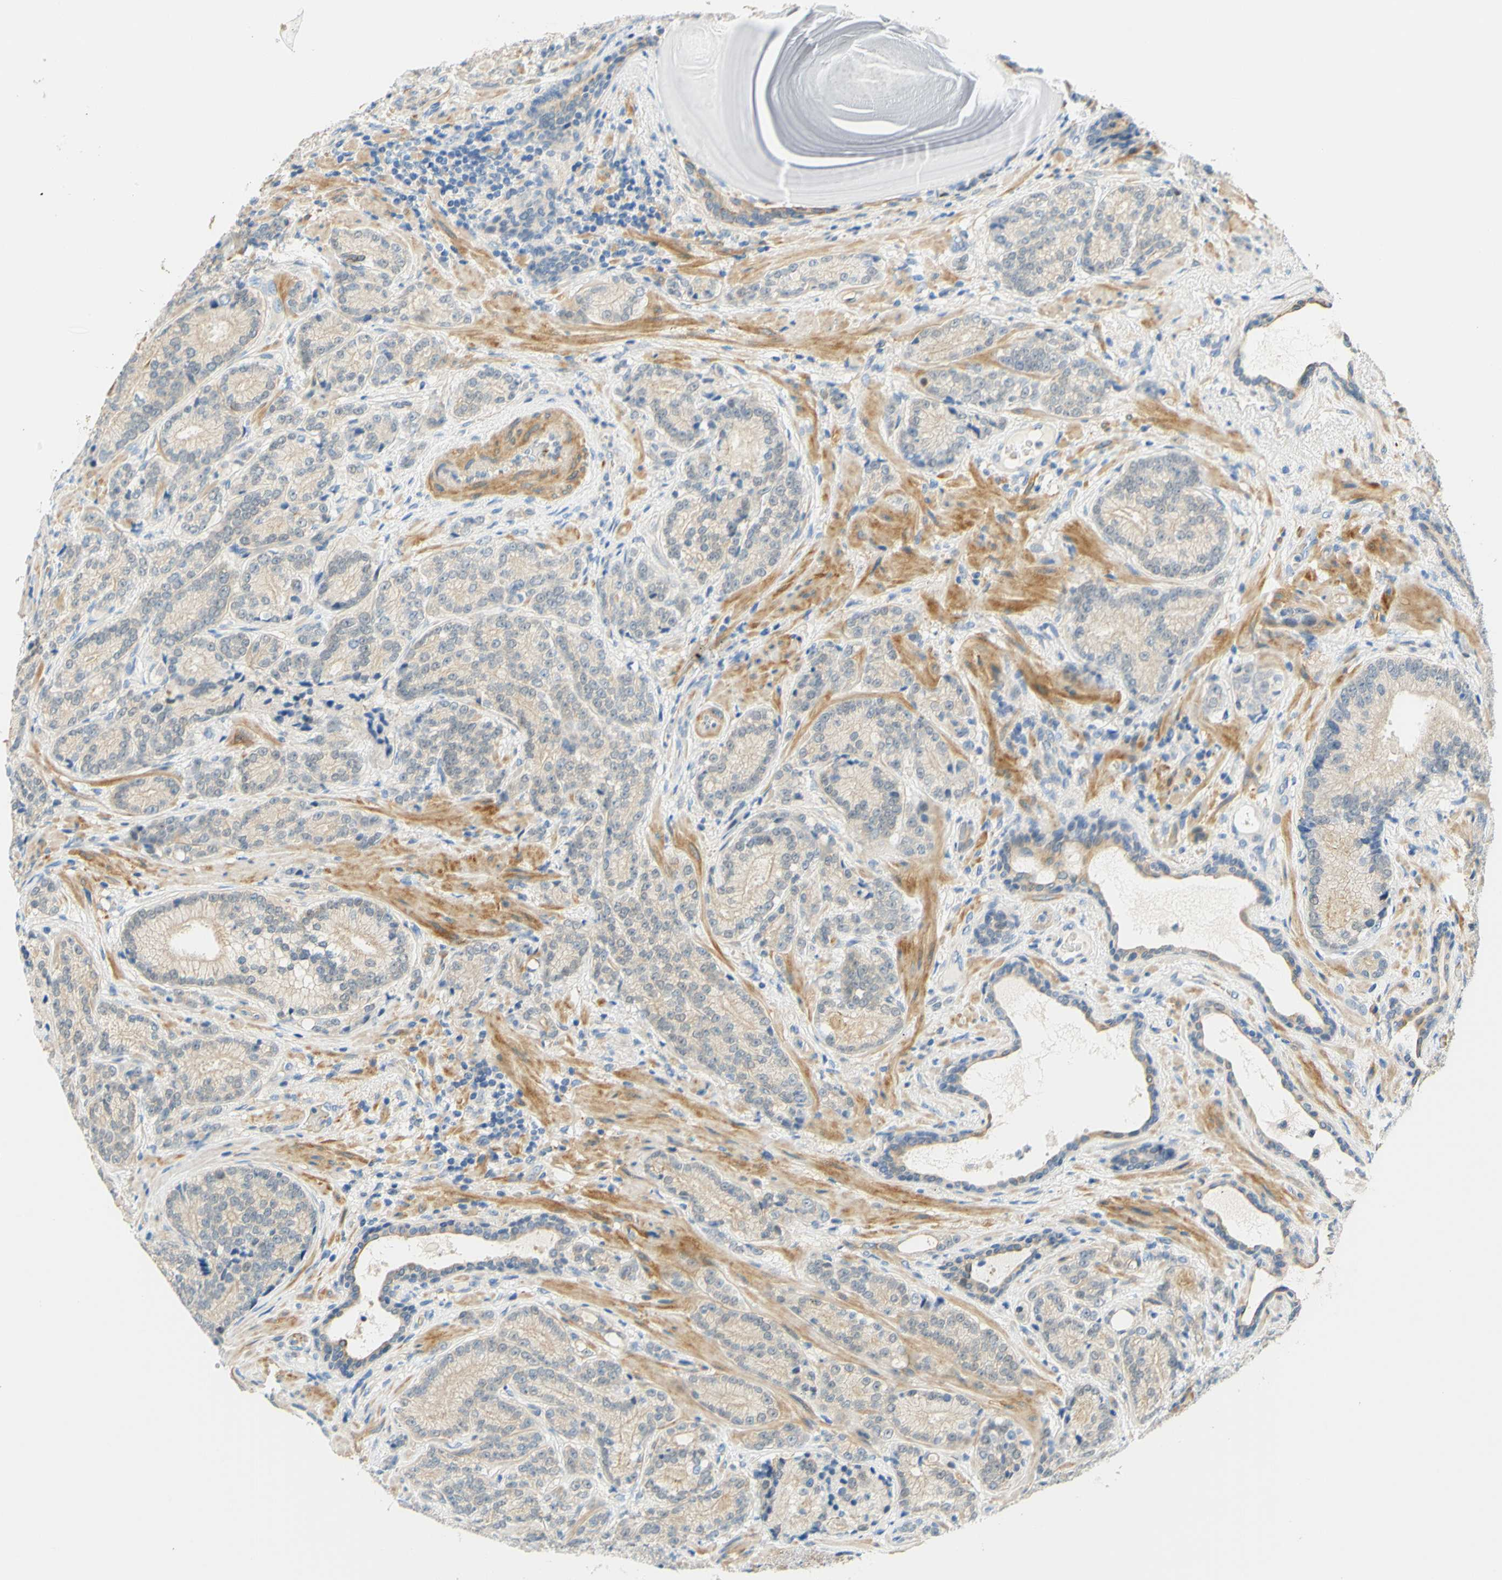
{"staining": {"intensity": "weak", "quantity": "25%-75%", "location": "cytoplasmic/membranous"}, "tissue": "prostate cancer", "cell_type": "Tumor cells", "image_type": "cancer", "snomed": [{"axis": "morphology", "description": "Adenocarcinoma, High grade"}, {"axis": "topography", "description": "Prostate"}], "caption": "This is a micrograph of immunohistochemistry (IHC) staining of prostate adenocarcinoma (high-grade), which shows weak positivity in the cytoplasmic/membranous of tumor cells.", "gene": "ENTREP2", "patient": {"sex": "male", "age": 61}}